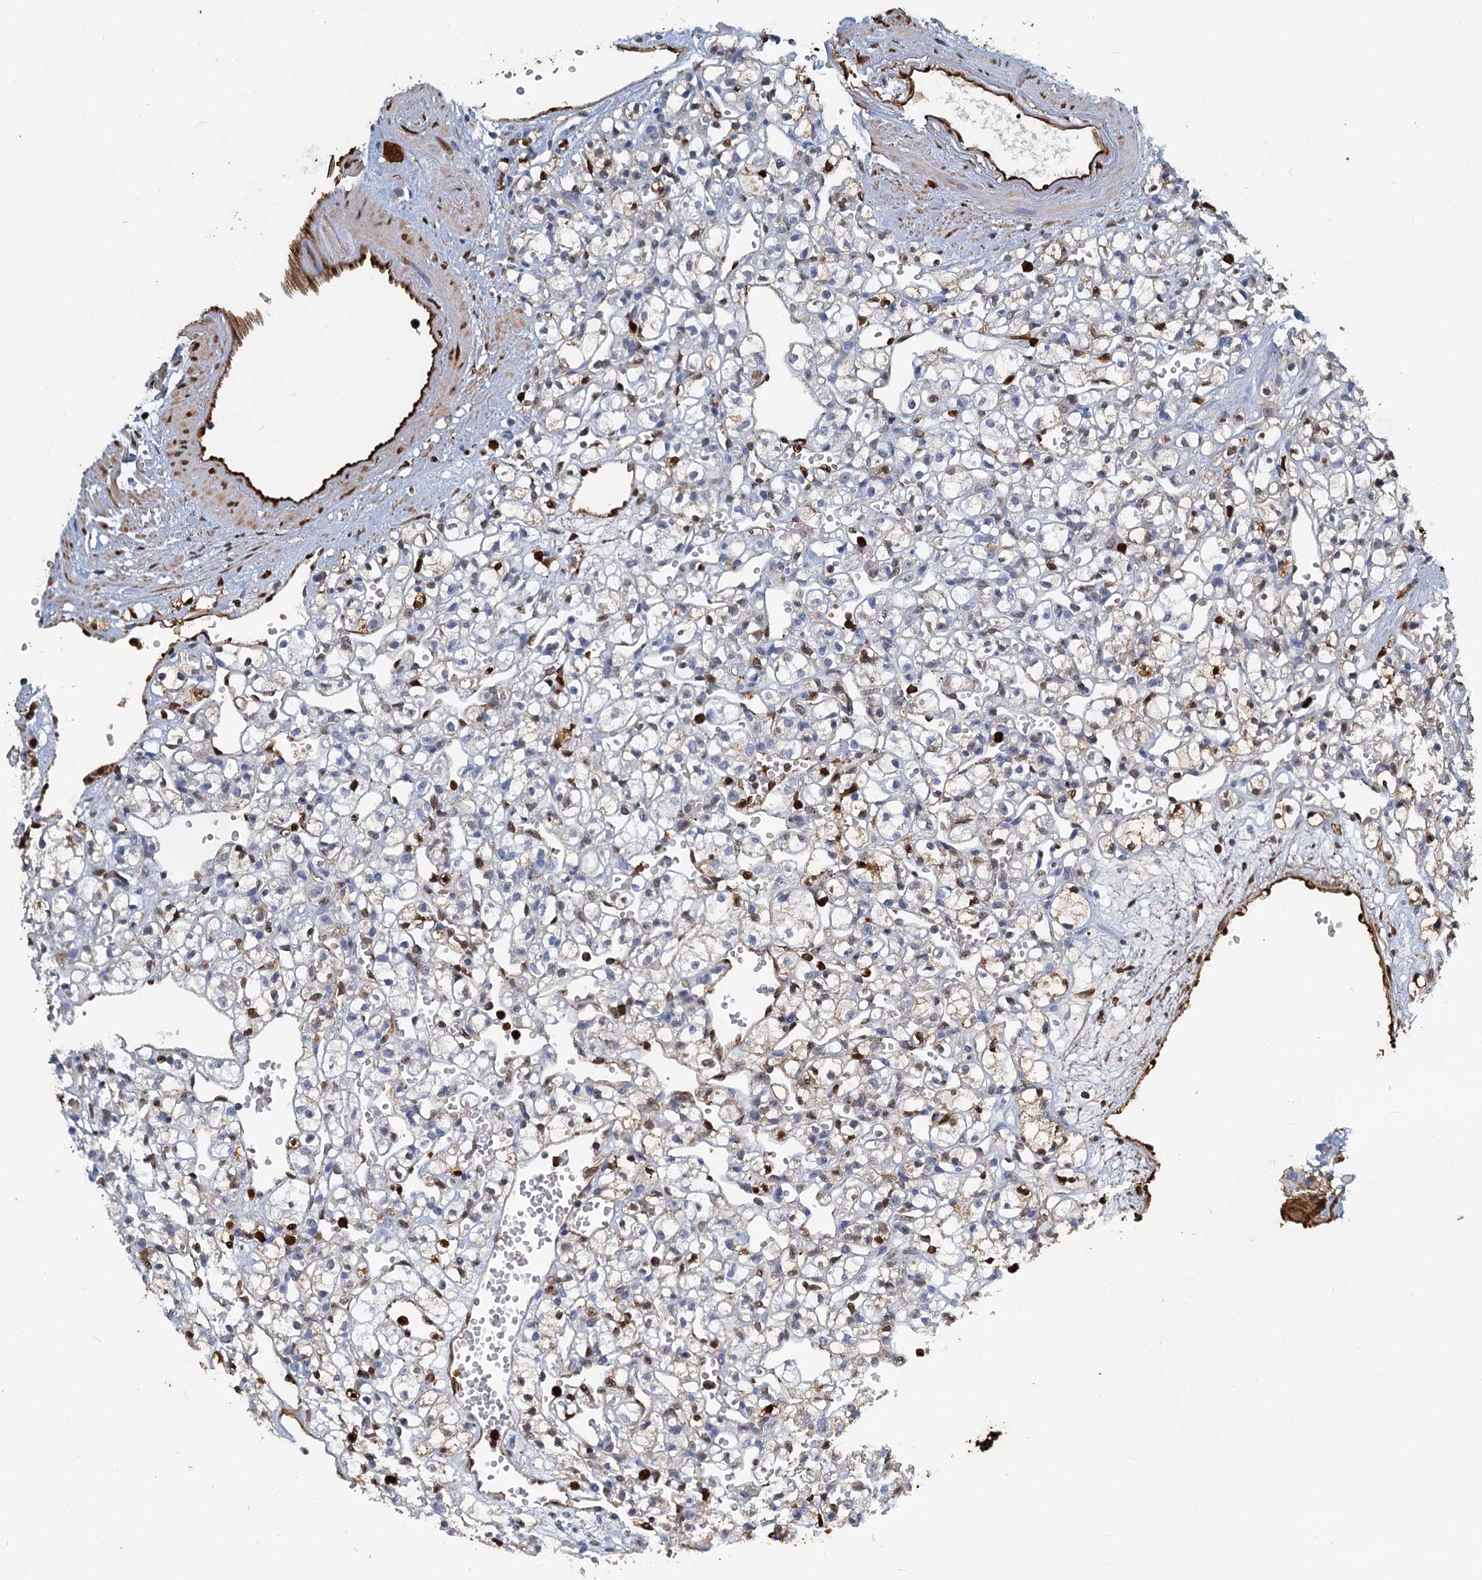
{"staining": {"intensity": "negative", "quantity": "none", "location": "none"}, "tissue": "renal cancer", "cell_type": "Tumor cells", "image_type": "cancer", "snomed": [{"axis": "morphology", "description": "Adenocarcinoma, NOS"}, {"axis": "topography", "description": "Kidney"}], "caption": "This is a histopathology image of immunohistochemistry (IHC) staining of adenocarcinoma (renal), which shows no expression in tumor cells.", "gene": "S100A6", "patient": {"sex": "female", "age": 59}}